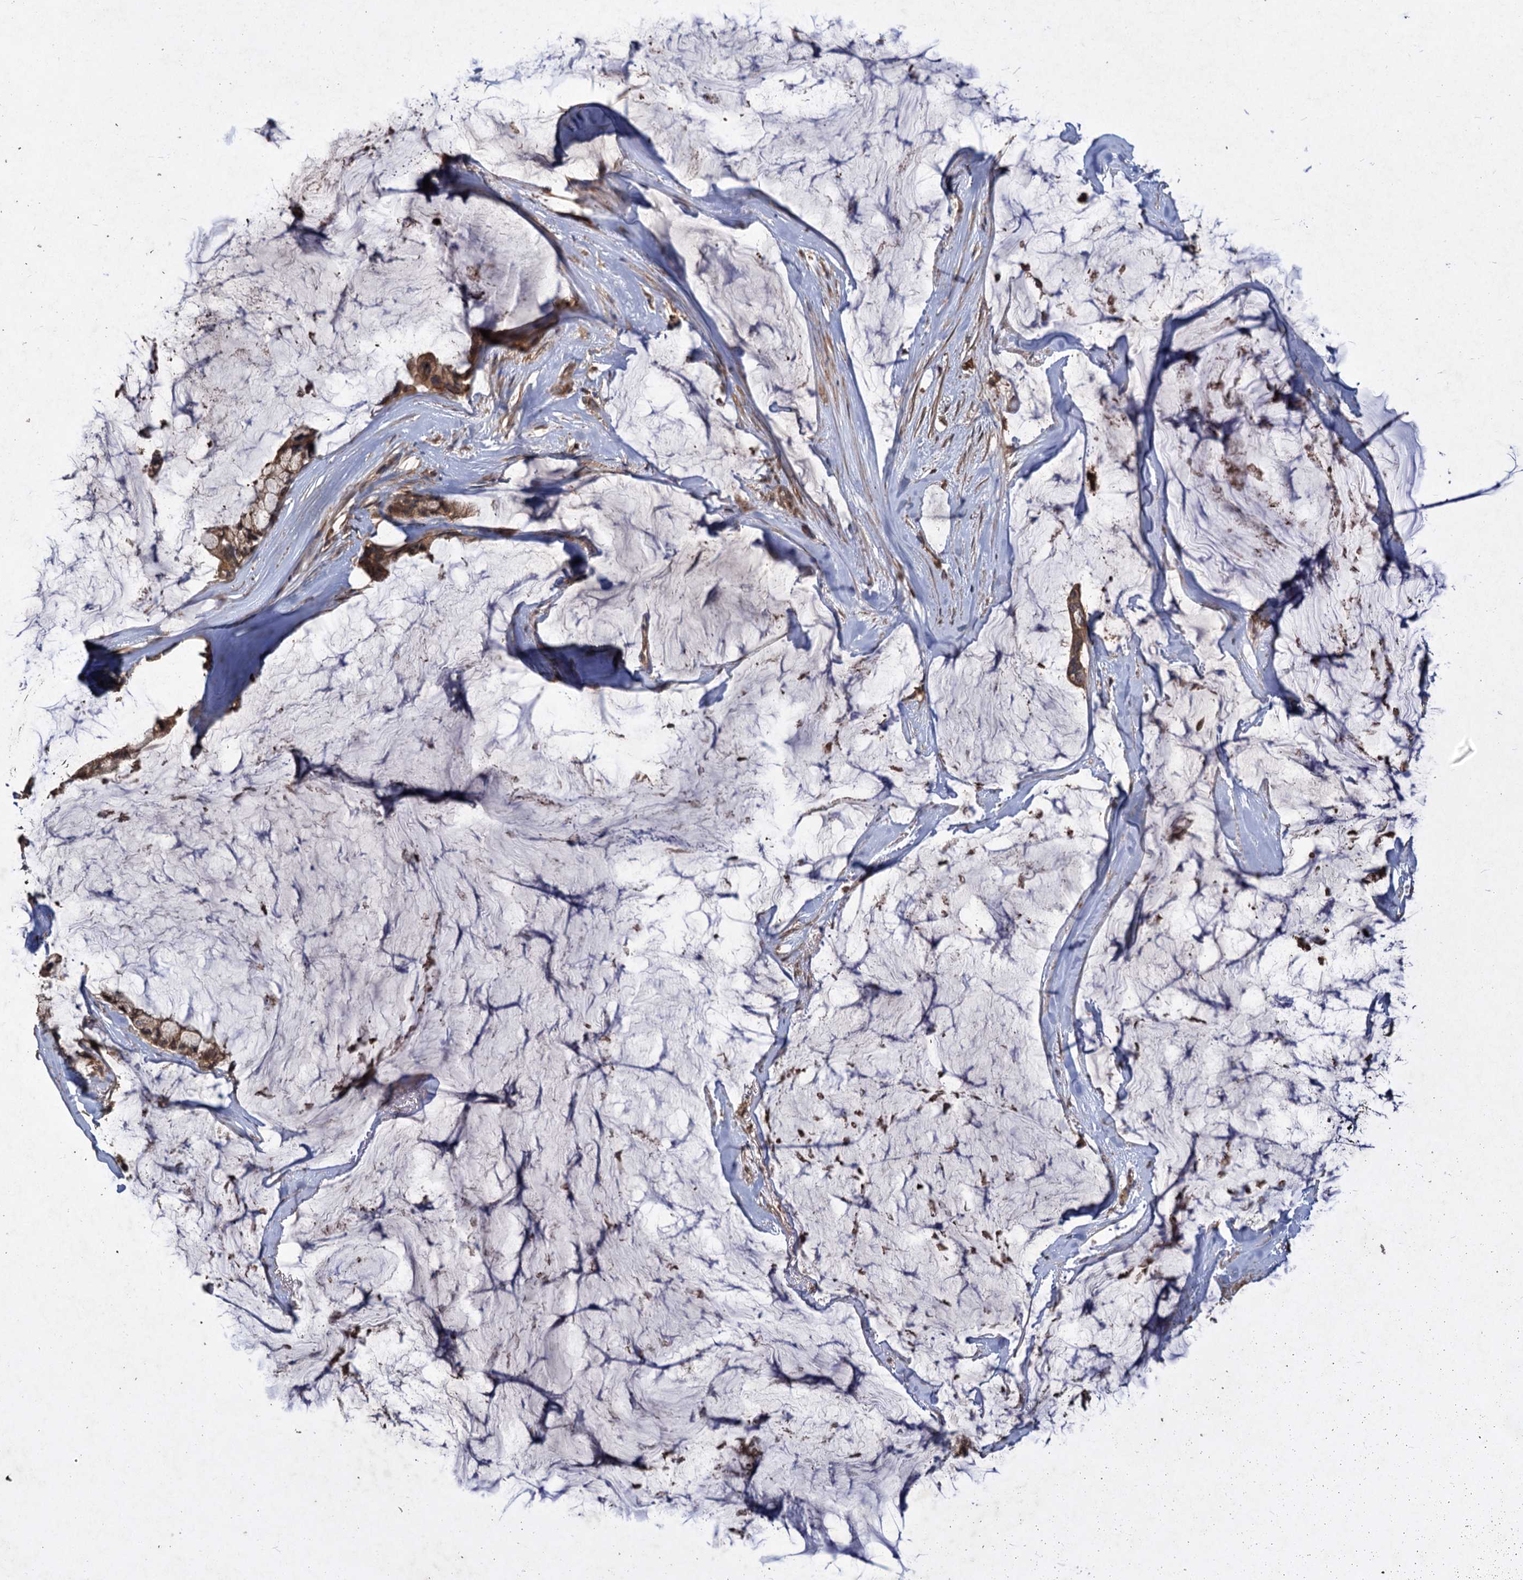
{"staining": {"intensity": "moderate", "quantity": ">75%", "location": "cytoplasmic/membranous"}, "tissue": "ovarian cancer", "cell_type": "Tumor cells", "image_type": "cancer", "snomed": [{"axis": "morphology", "description": "Cystadenocarcinoma, mucinous, NOS"}, {"axis": "topography", "description": "Ovary"}], "caption": "Moderate cytoplasmic/membranous protein positivity is identified in approximately >75% of tumor cells in ovarian cancer (mucinous cystadenocarcinoma).", "gene": "GCLC", "patient": {"sex": "female", "age": 39}}